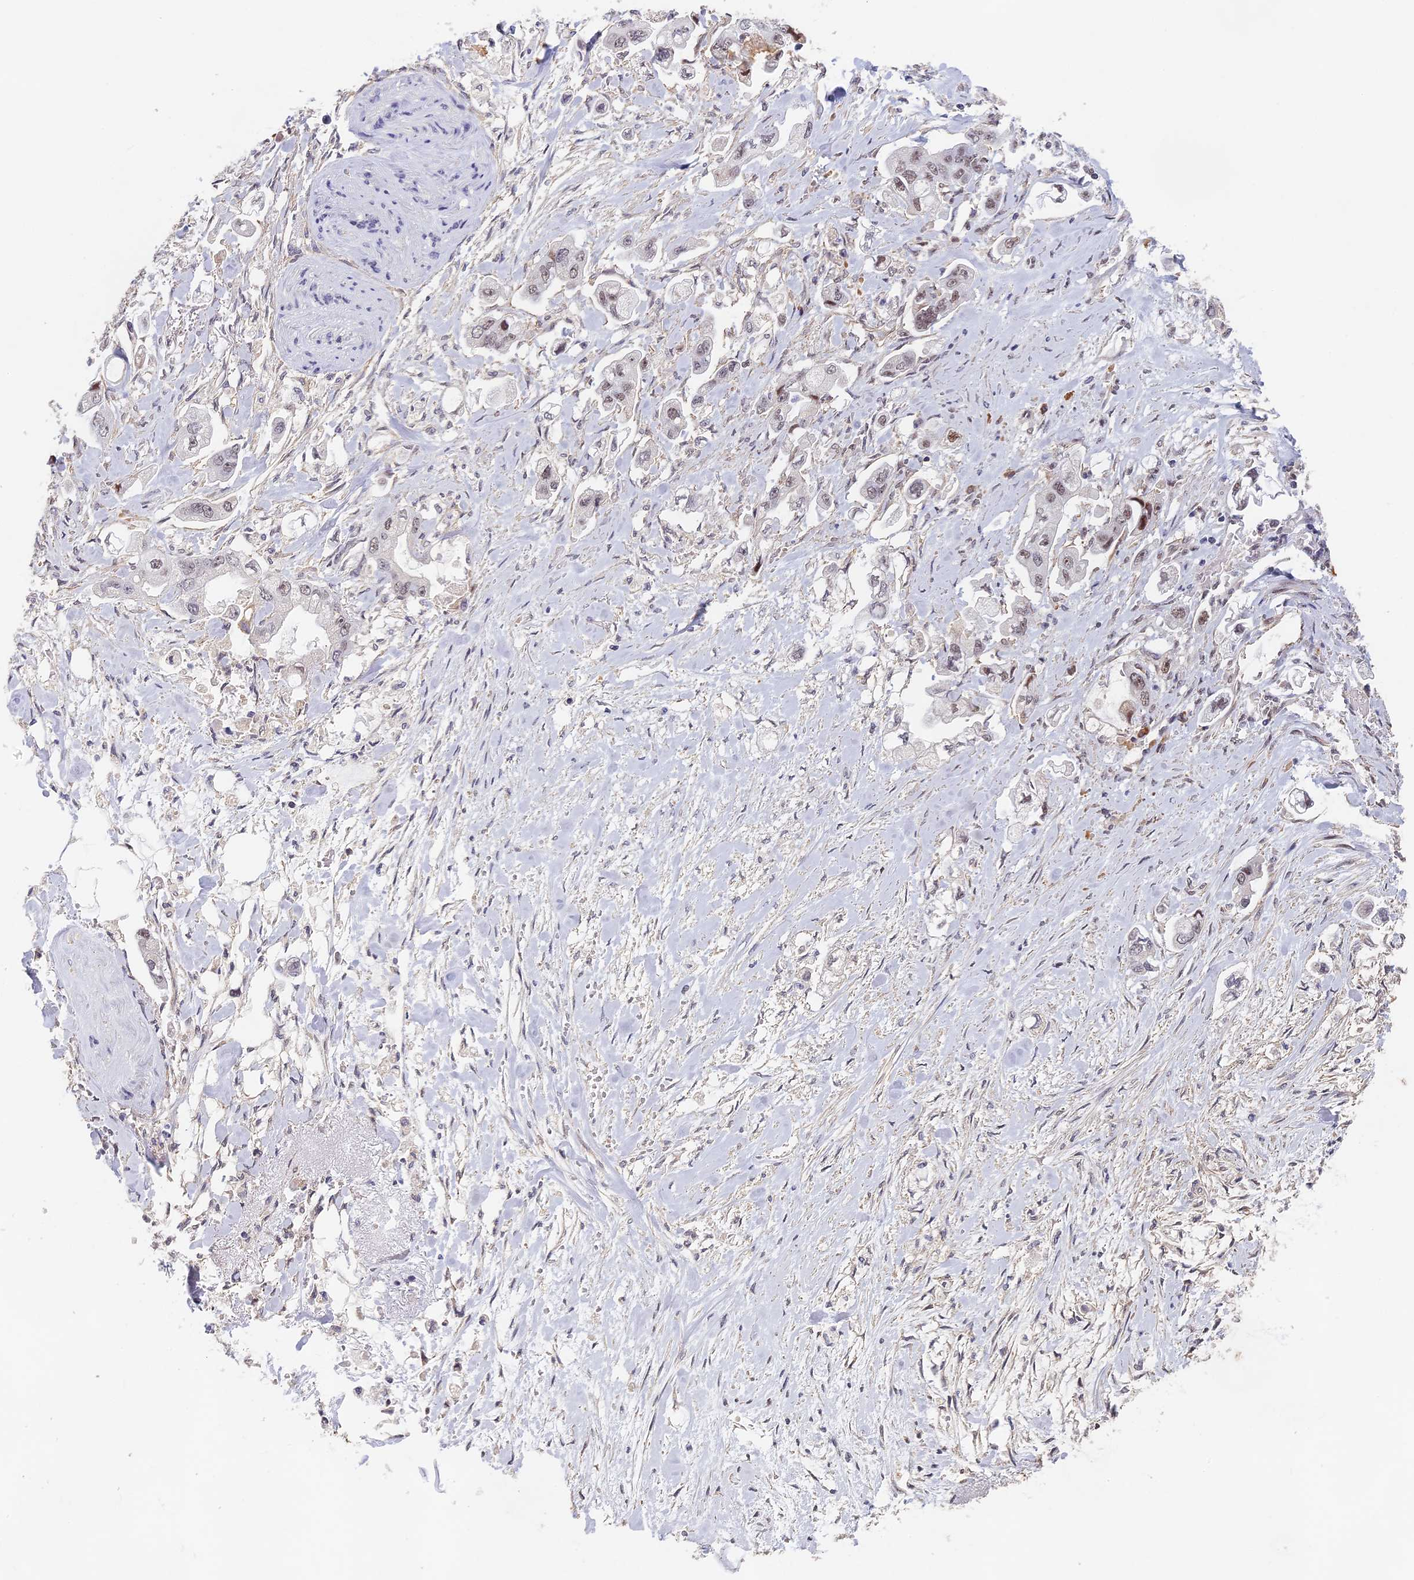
{"staining": {"intensity": "weak", "quantity": "25%-75%", "location": "nuclear"}, "tissue": "stomach cancer", "cell_type": "Tumor cells", "image_type": "cancer", "snomed": [{"axis": "morphology", "description": "Adenocarcinoma, NOS"}, {"axis": "topography", "description": "Stomach"}], "caption": "Stomach adenocarcinoma stained with DAB IHC displays low levels of weak nuclear staining in approximately 25%-75% of tumor cells.", "gene": "MORF4L1", "patient": {"sex": "male", "age": 62}}